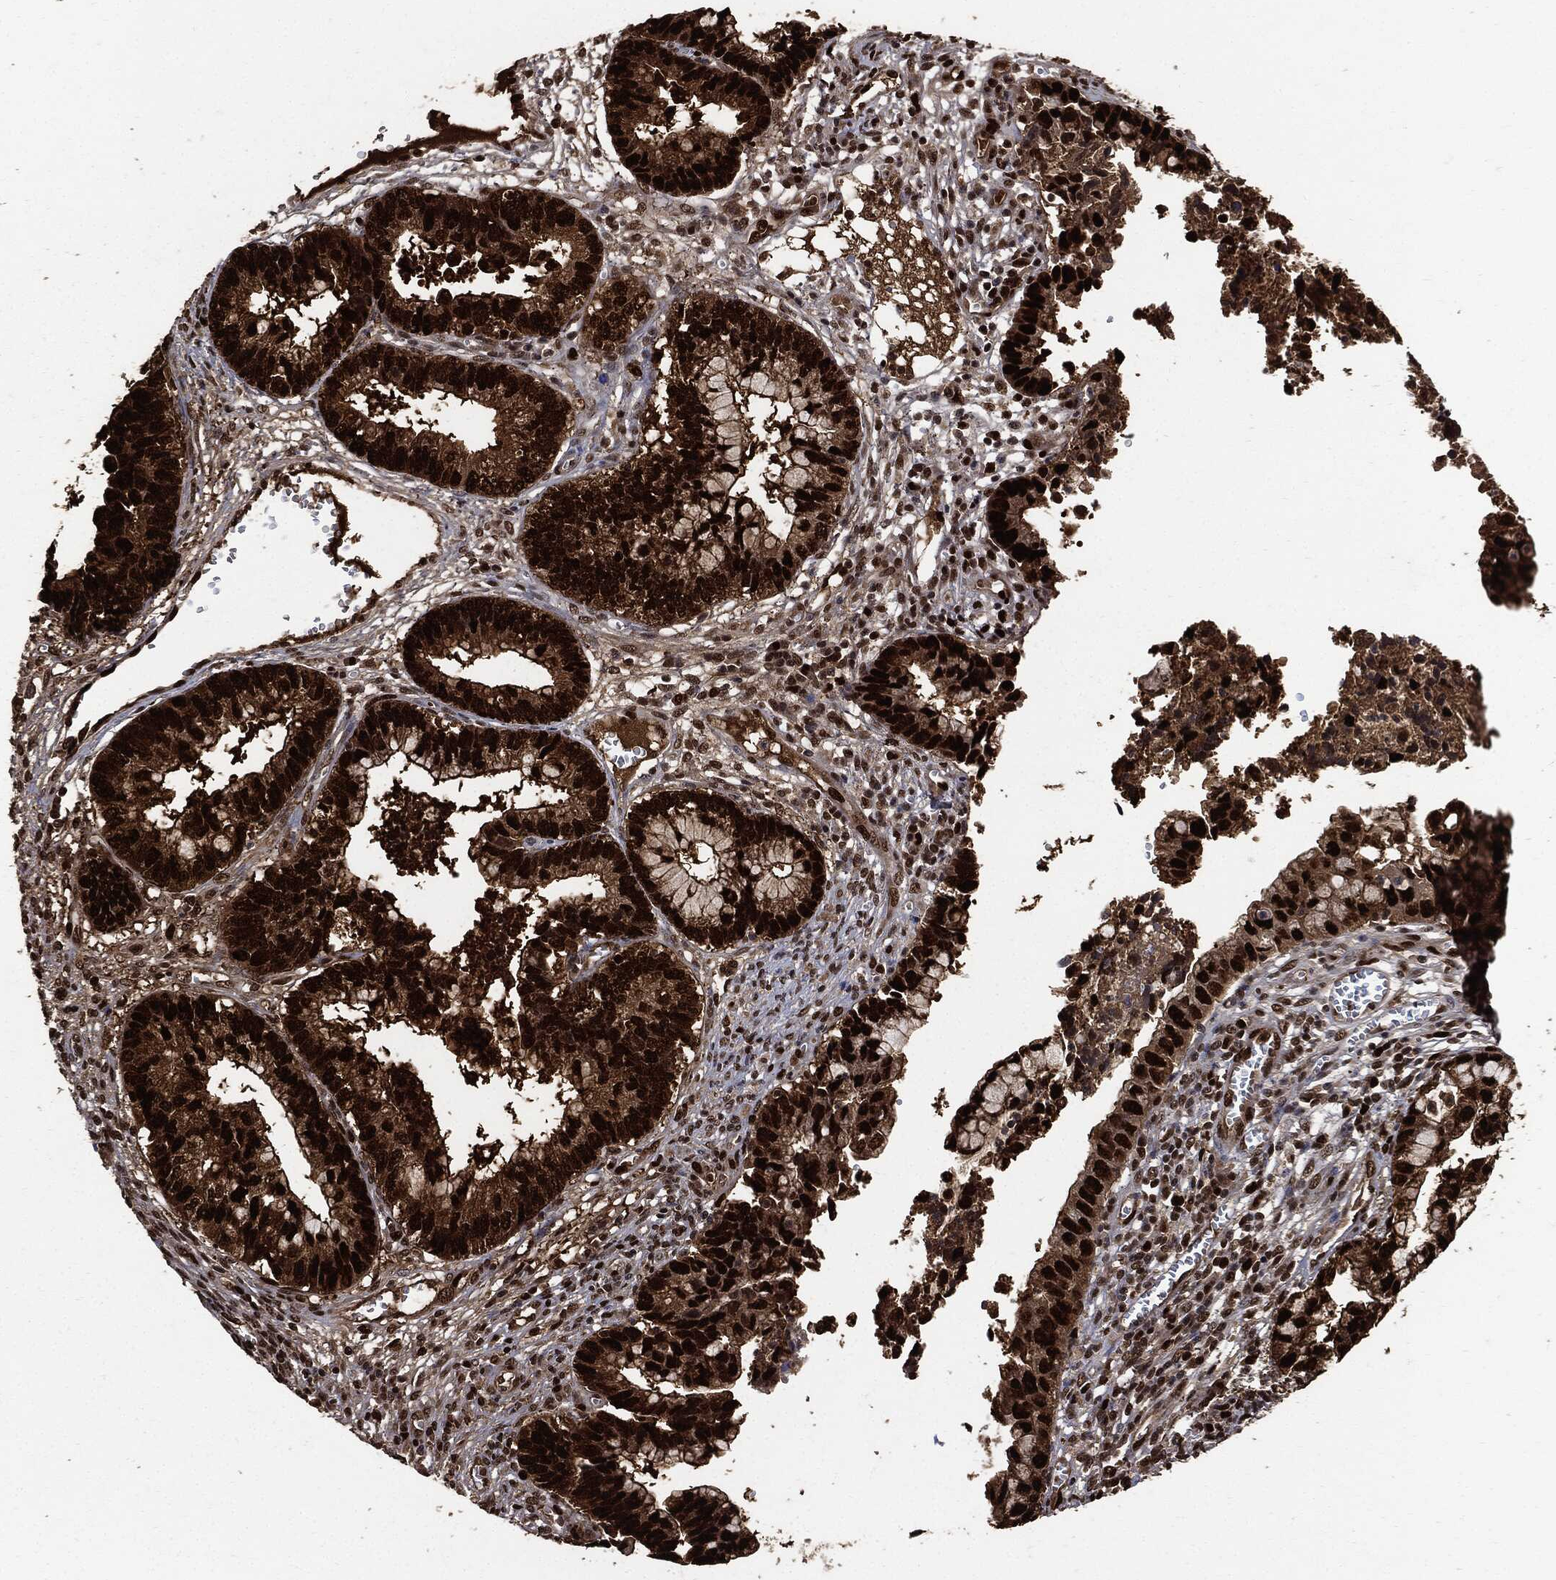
{"staining": {"intensity": "strong", "quantity": ">75%", "location": "nuclear"}, "tissue": "cervical cancer", "cell_type": "Tumor cells", "image_type": "cancer", "snomed": [{"axis": "morphology", "description": "Adenocarcinoma, NOS"}, {"axis": "topography", "description": "Cervix"}], "caption": "Immunohistochemistry (IHC) histopathology image of human cervical adenocarcinoma stained for a protein (brown), which demonstrates high levels of strong nuclear staining in approximately >75% of tumor cells.", "gene": "PCNA", "patient": {"sex": "female", "age": 44}}